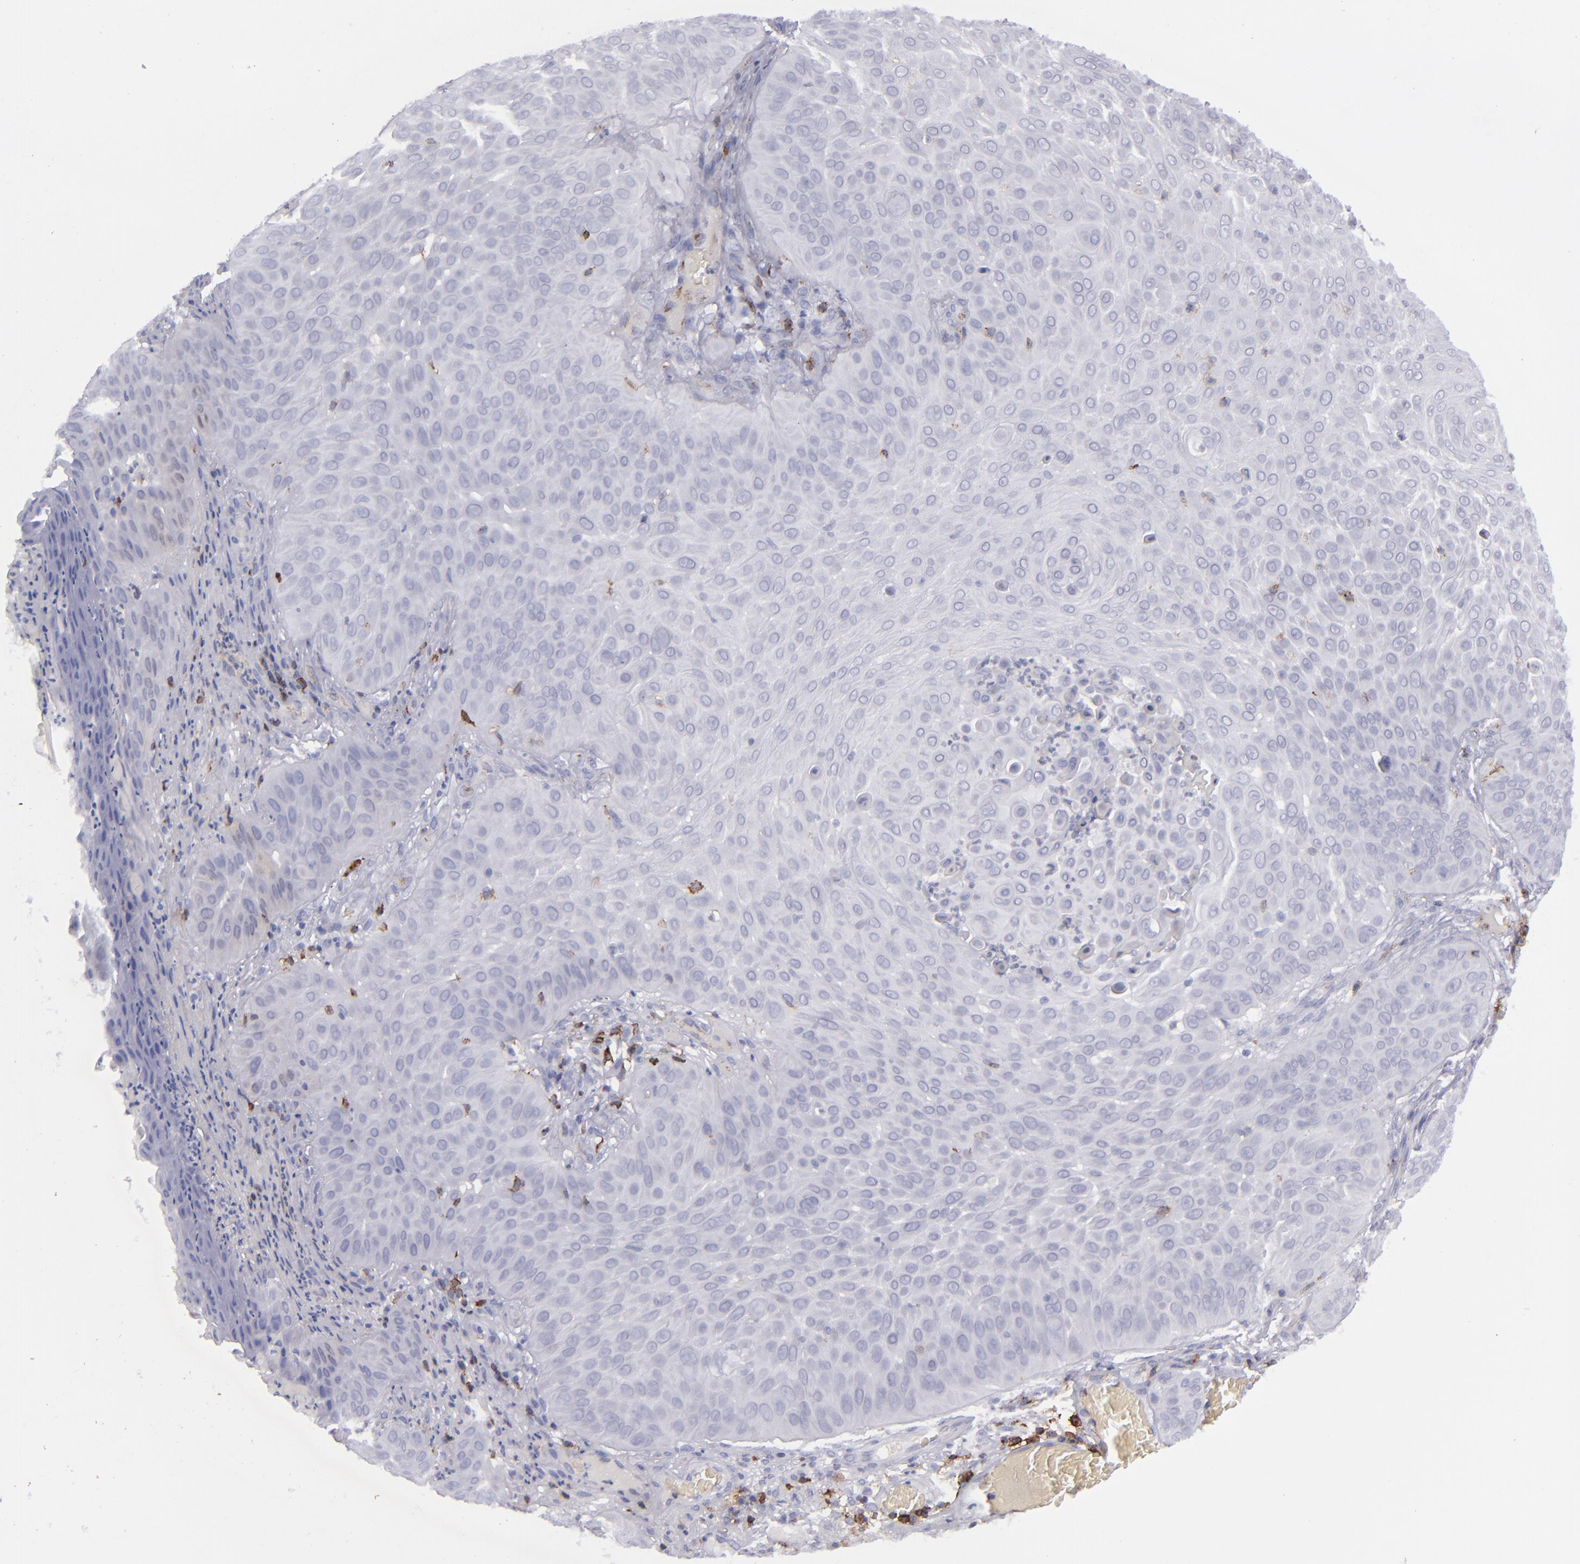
{"staining": {"intensity": "negative", "quantity": "none", "location": "none"}, "tissue": "skin cancer", "cell_type": "Tumor cells", "image_type": "cancer", "snomed": [{"axis": "morphology", "description": "Squamous cell carcinoma, NOS"}, {"axis": "topography", "description": "Skin"}], "caption": "IHC of human skin cancer (squamous cell carcinoma) displays no staining in tumor cells. (DAB immunohistochemistry (IHC), high magnification).", "gene": "CD27", "patient": {"sex": "male", "age": 82}}